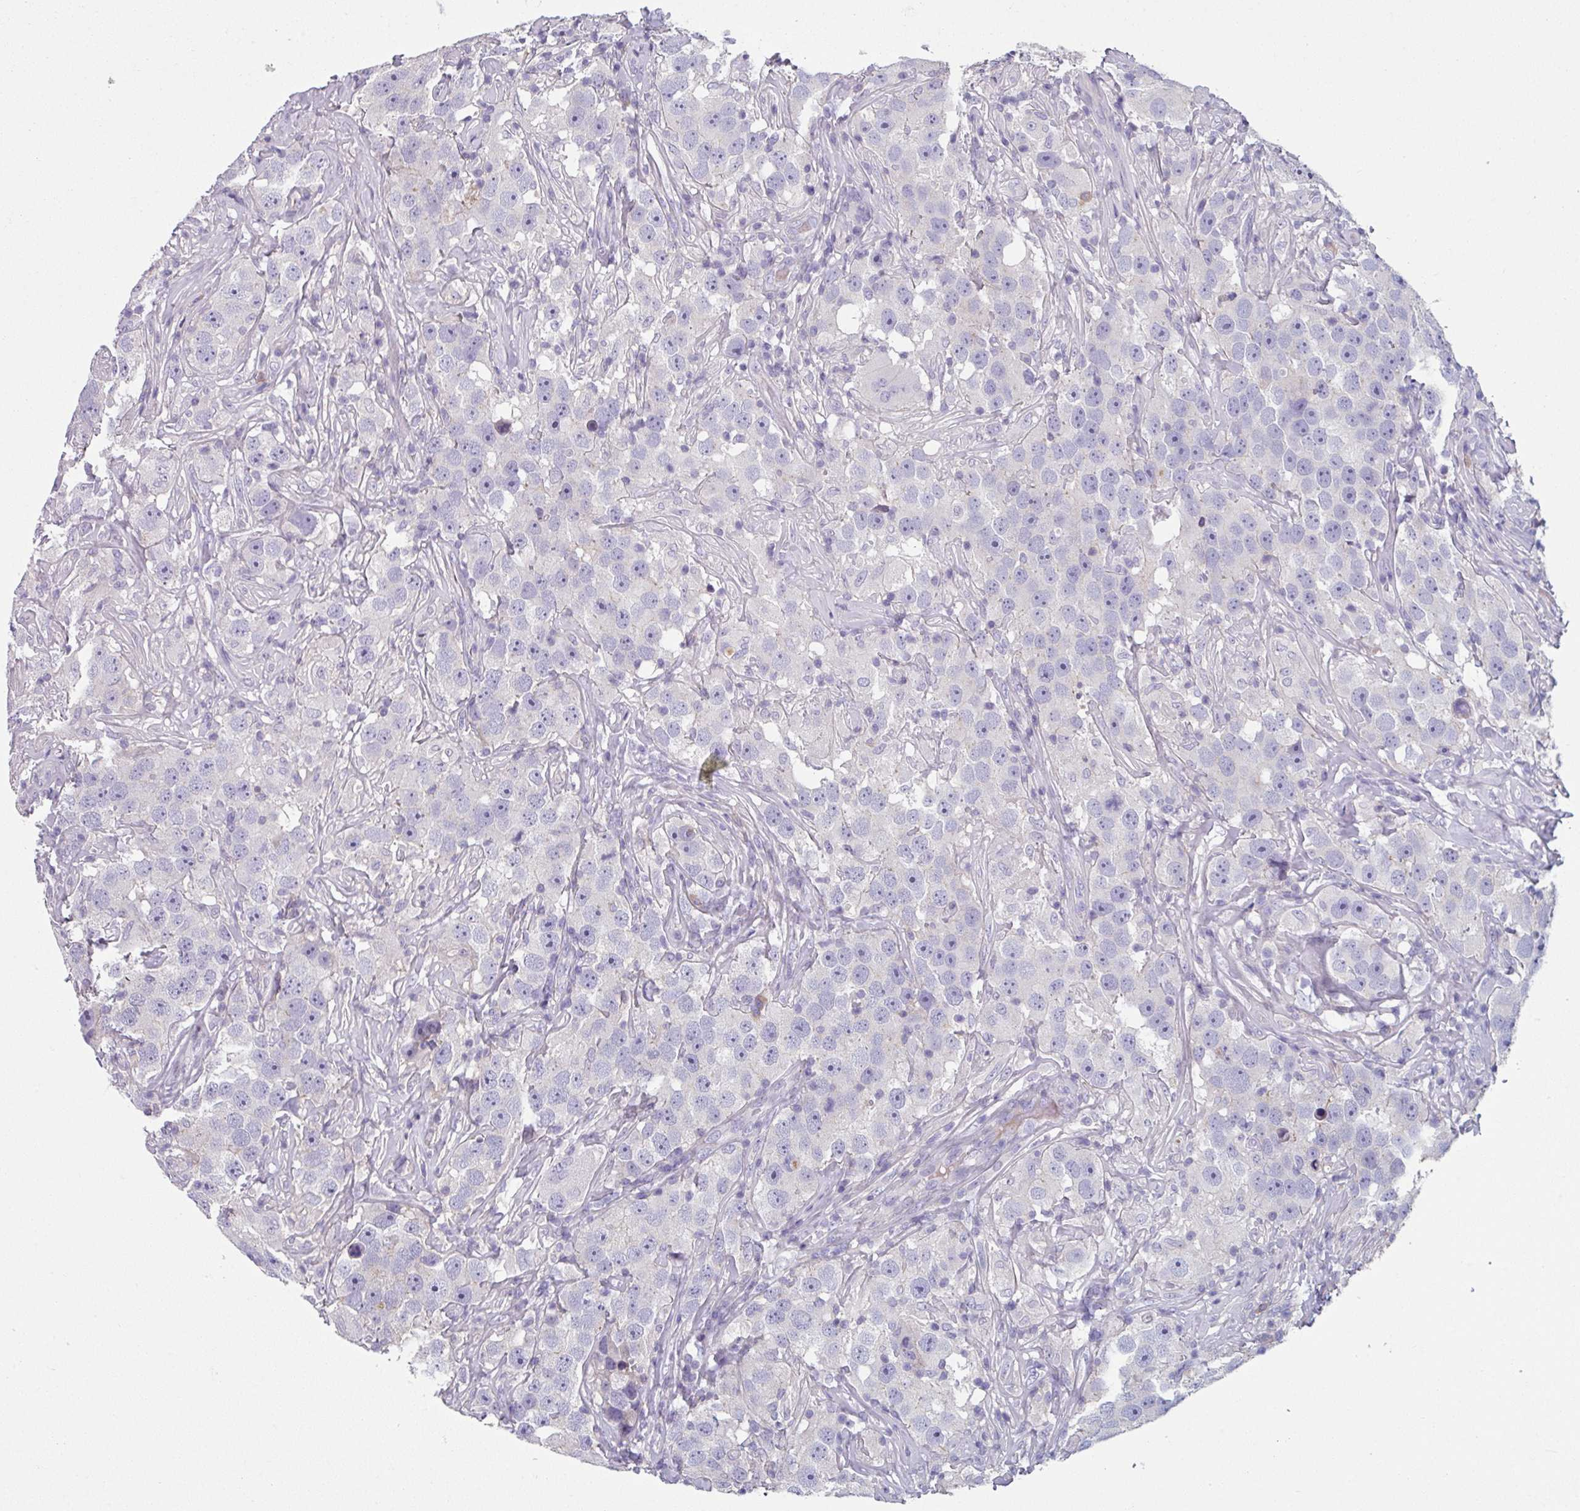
{"staining": {"intensity": "negative", "quantity": "none", "location": "none"}, "tissue": "testis cancer", "cell_type": "Tumor cells", "image_type": "cancer", "snomed": [{"axis": "morphology", "description": "Seminoma, NOS"}, {"axis": "topography", "description": "Testis"}], "caption": "Human testis cancer stained for a protein using IHC demonstrates no staining in tumor cells.", "gene": "TMEM132A", "patient": {"sex": "male", "age": 49}}